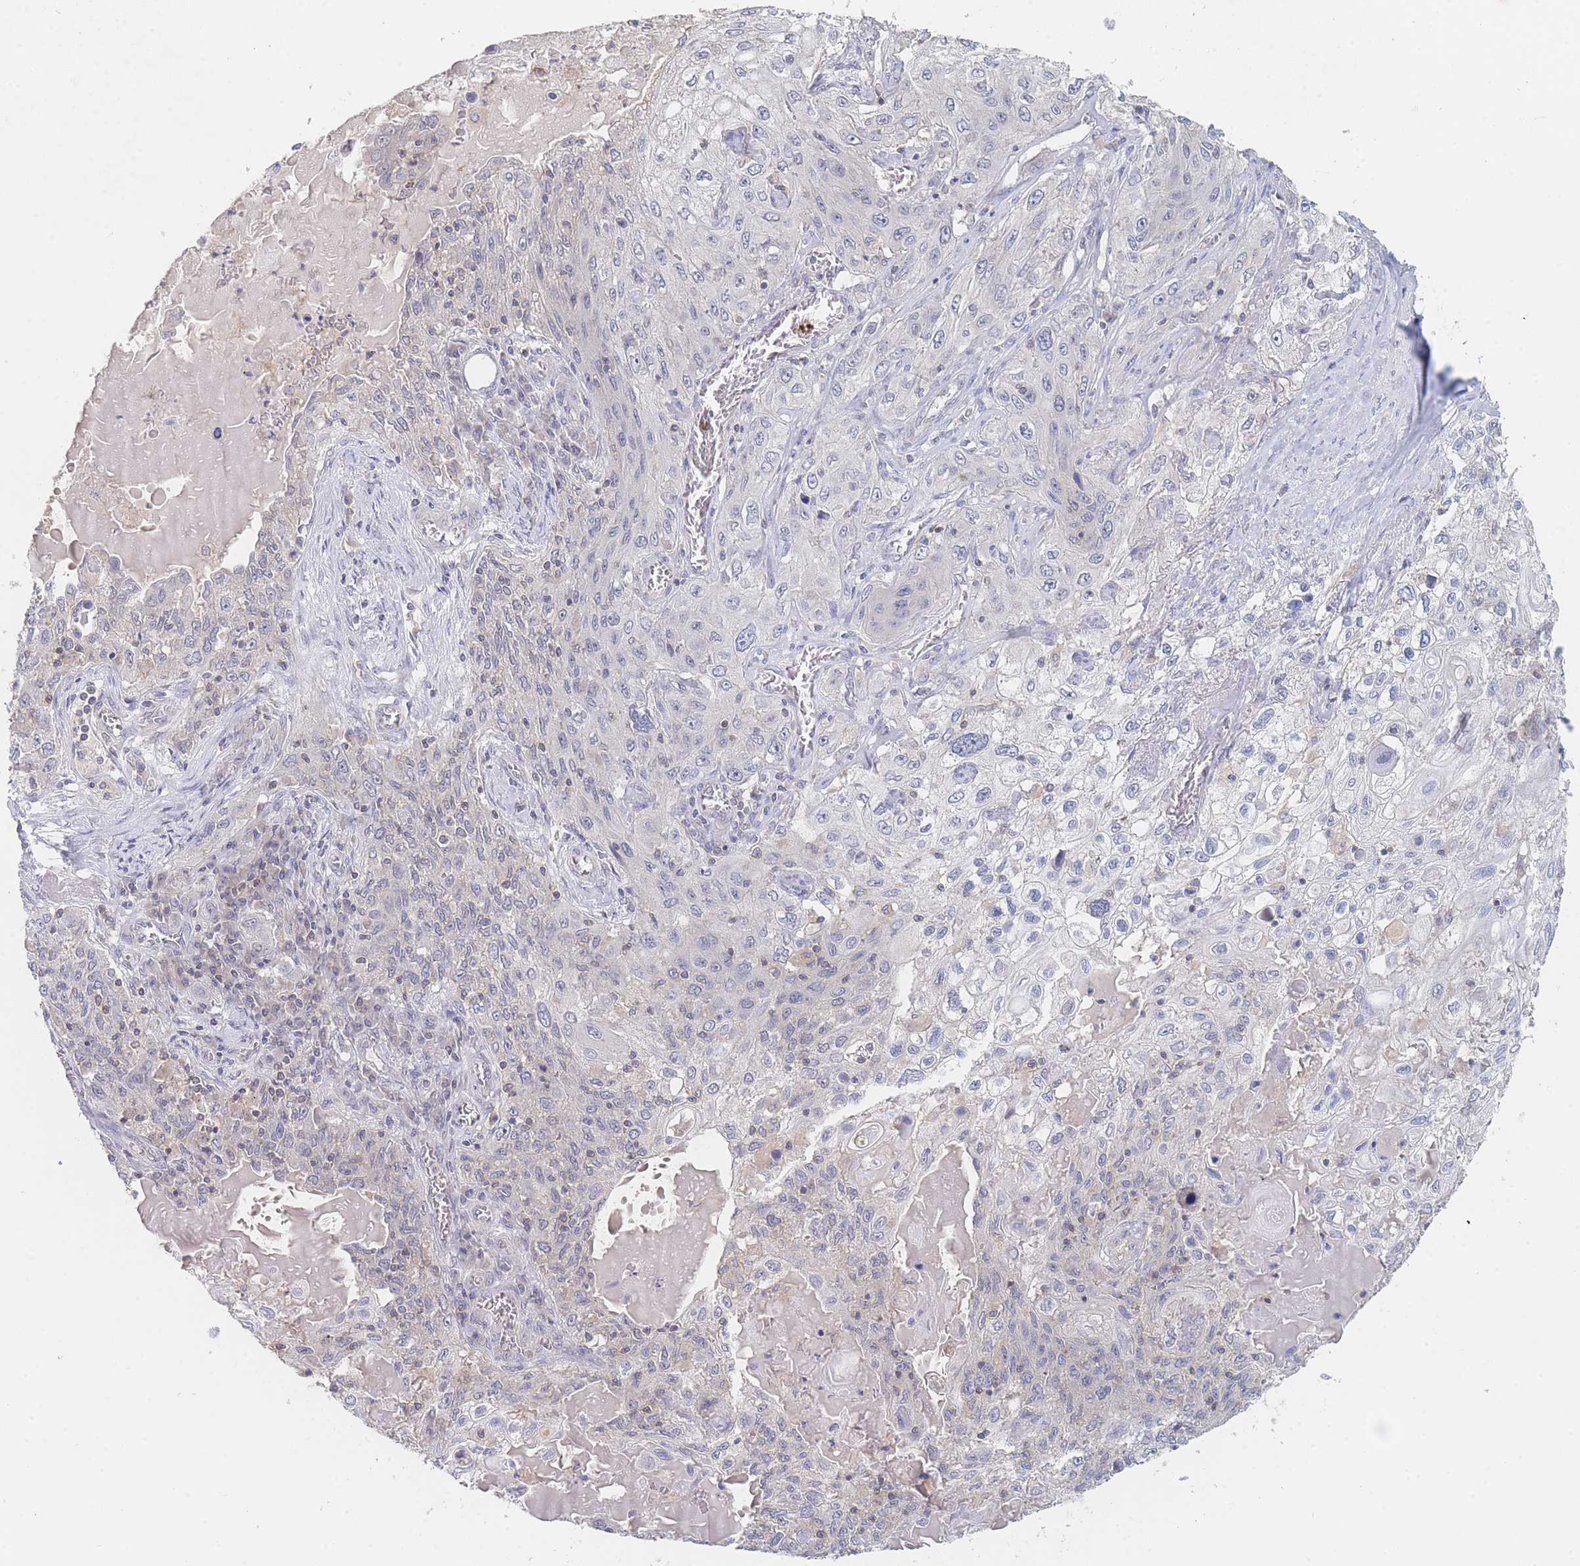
{"staining": {"intensity": "weak", "quantity": "<25%", "location": "cytoplasmic/membranous"}, "tissue": "lung cancer", "cell_type": "Tumor cells", "image_type": "cancer", "snomed": [{"axis": "morphology", "description": "Squamous cell carcinoma, NOS"}, {"axis": "topography", "description": "Lung"}], "caption": "This is a micrograph of immunohistochemistry staining of lung cancer (squamous cell carcinoma), which shows no staining in tumor cells.", "gene": "PPP6C", "patient": {"sex": "female", "age": 69}}